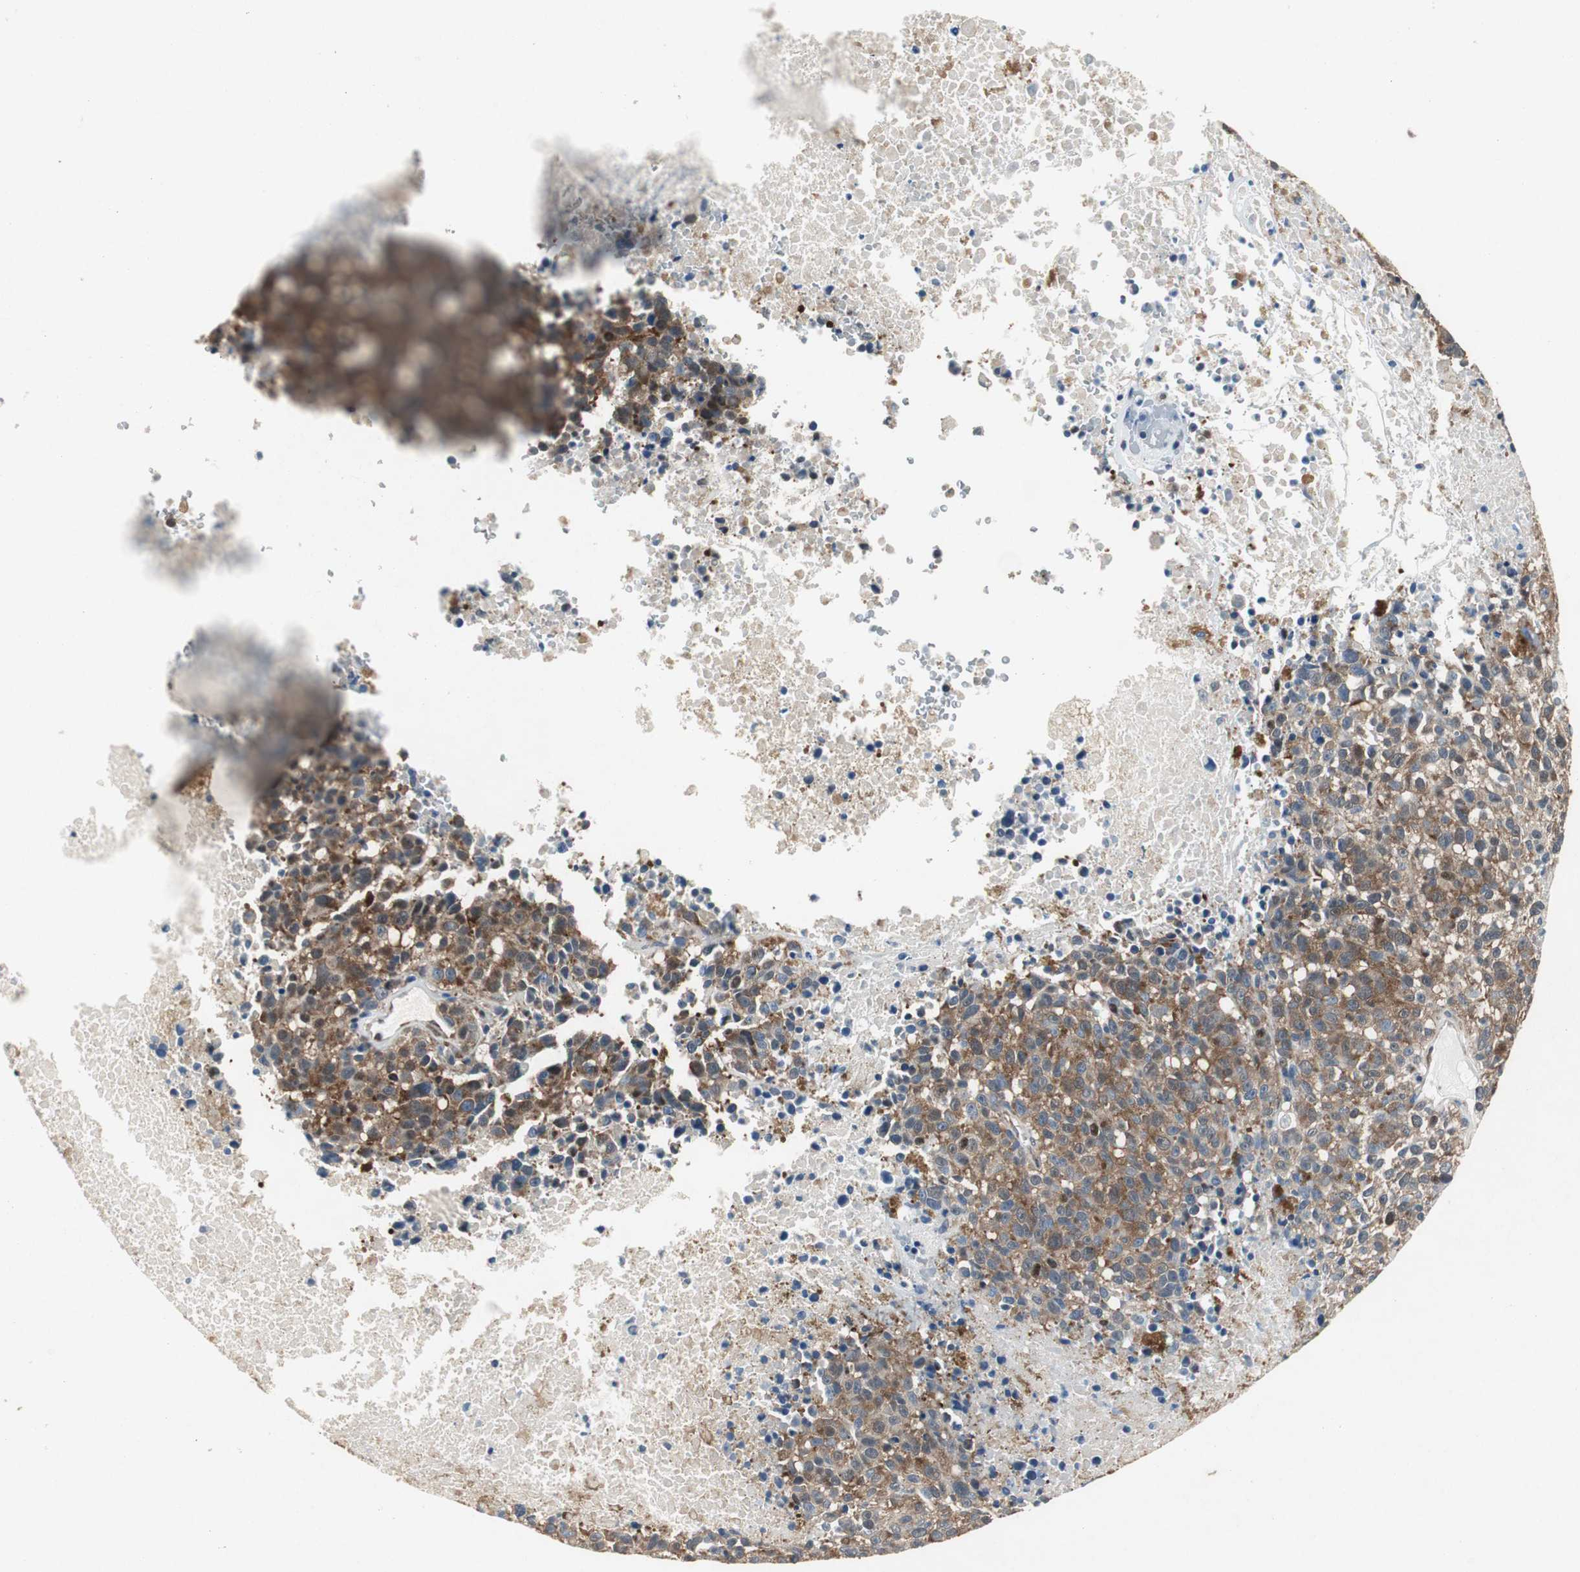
{"staining": {"intensity": "moderate", "quantity": ">75%", "location": "cytoplasmic/membranous,nuclear"}, "tissue": "melanoma", "cell_type": "Tumor cells", "image_type": "cancer", "snomed": [{"axis": "morphology", "description": "Malignant melanoma, Metastatic site"}, {"axis": "topography", "description": "Cerebral cortex"}], "caption": "Approximately >75% of tumor cells in human melanoma show moderate cytoplasmic/membranous and nuclear protein positivity as visualized by brown immunohistochemical staining.", "gene": "RPL35", "patient": {"sex": "female", "age": 52}}